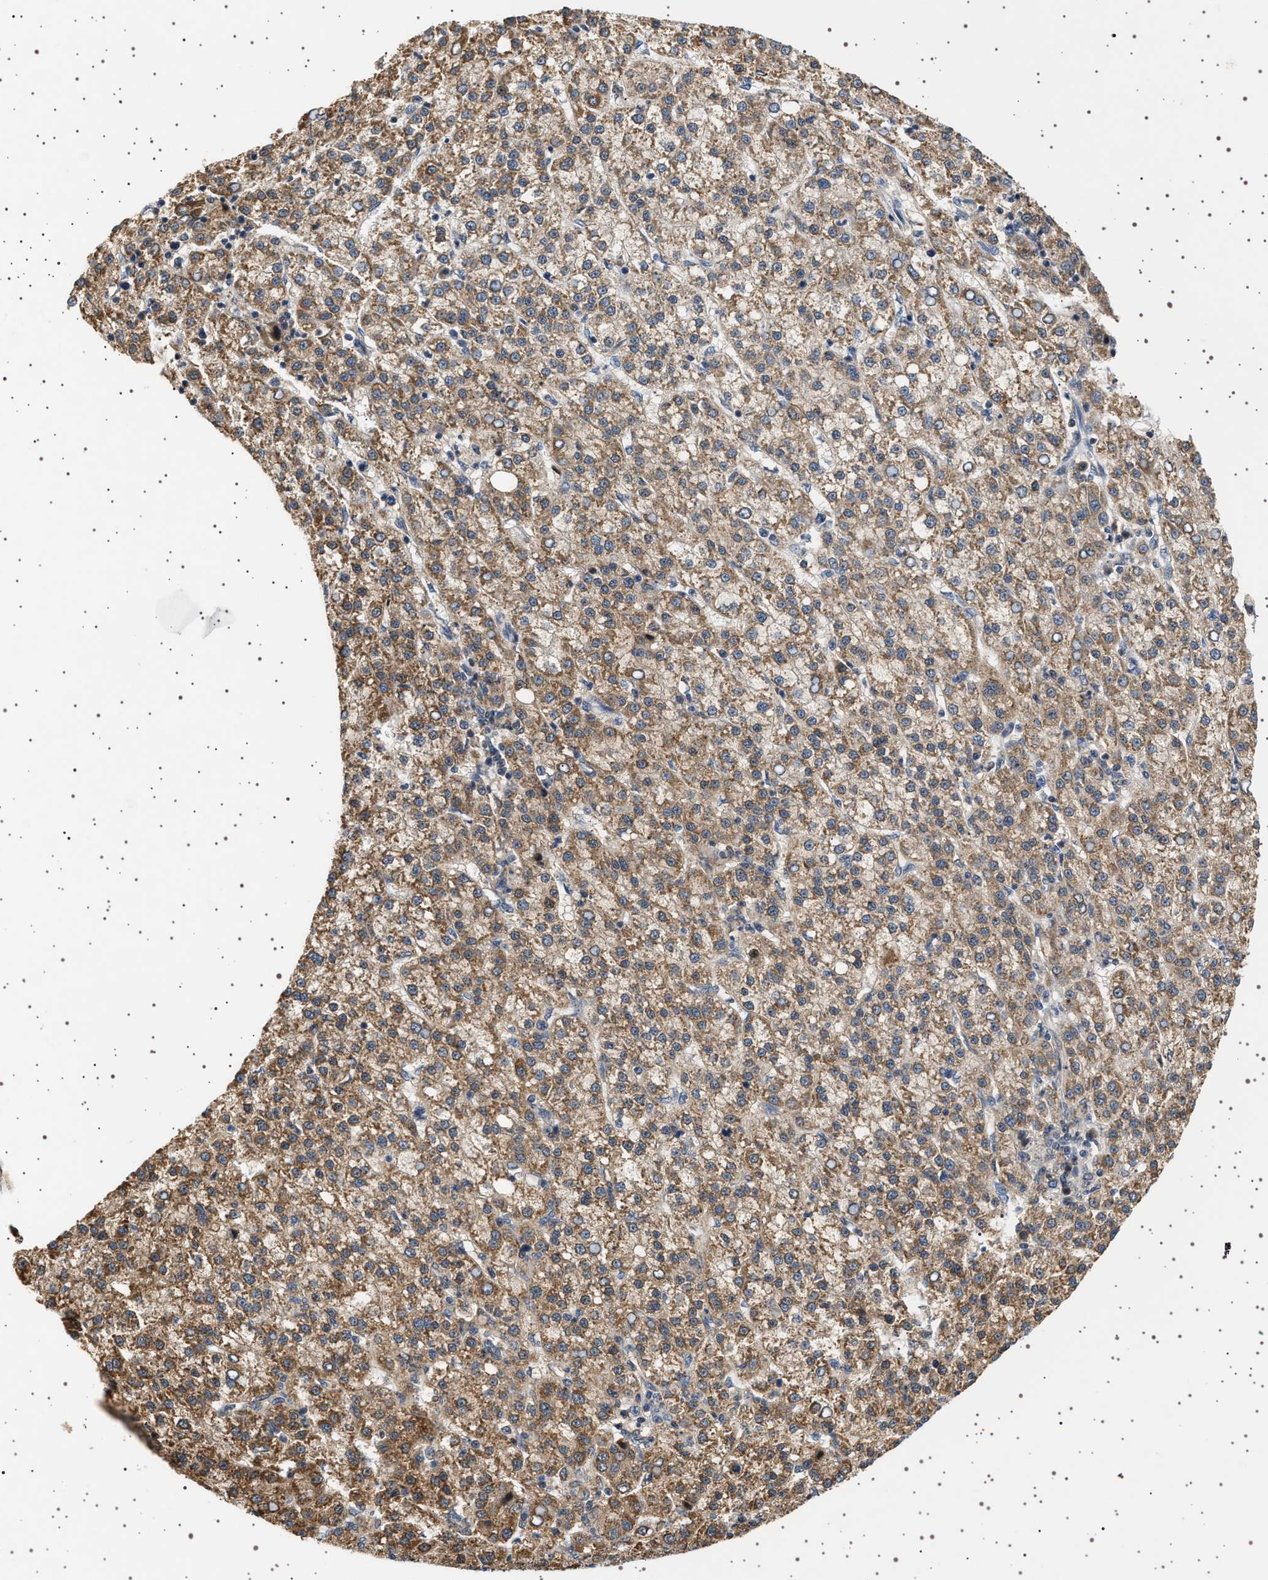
{"staining": {"intensity": "moderate", "quantity": ">75%", "location": "cytoplasmic/membranous"}, "tissue": "liver cancer", "cell_type": "Tumor cells", "image_type": "cancer", "snomed": [{"axis": "morphology", "description": "Carcinoma, Hepatocellular, NOS"}, {"axis": "topography", "description": "Liver"}], "caption": "IHC of liver cancer demonstrates medium levels of moderate cytoplasmic/membranous expression in about >75% of tumor cells.", "gene": "TRUB2", "patient": {"sex": "female", "age": 58}}